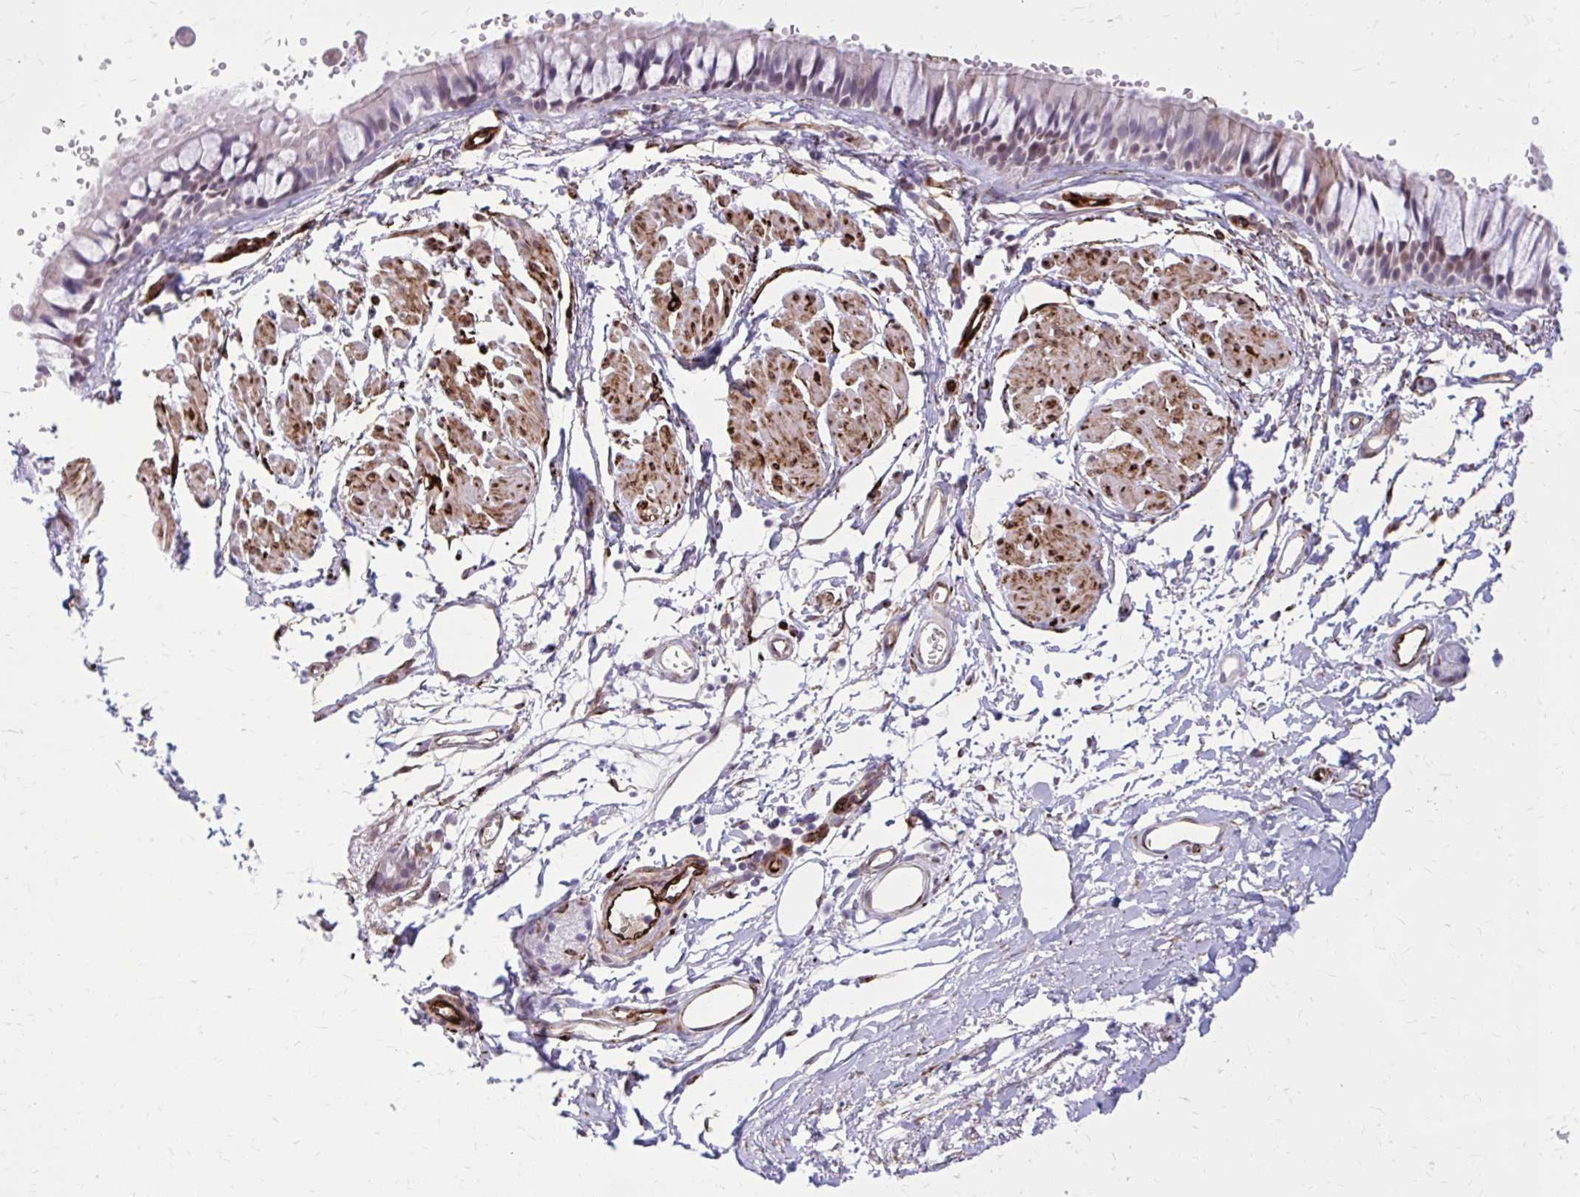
{"staining": {"intensity": "weak", "quantity": "25%-75%", "location": "cytoplasmic/membranous"}, "tissue": "bronchus", "cell_type": "Respiratory epithelial cells", "image_type": "normal", "snomed": [{"axis": "morphology", "description": "Normal tissue, NOS"}, {"axis": "topography", "description": "Cartilage tissue"}, {"axis": "topography", "description": "Bronchus"}, {"axis": "topography", "description": "Peripheral nerve tissue"}], "caption": "Weak cytoplasmic/membranous protein expression is present in about 25%-75% of respiratory epithelial cells in bronchus. Using DAB (brown) and hematoxylin (blue) stains, captured at high magnification using brightfield microscopy.", "gene": "BEND5", "patient": {"sex": "female", "age": 59}}